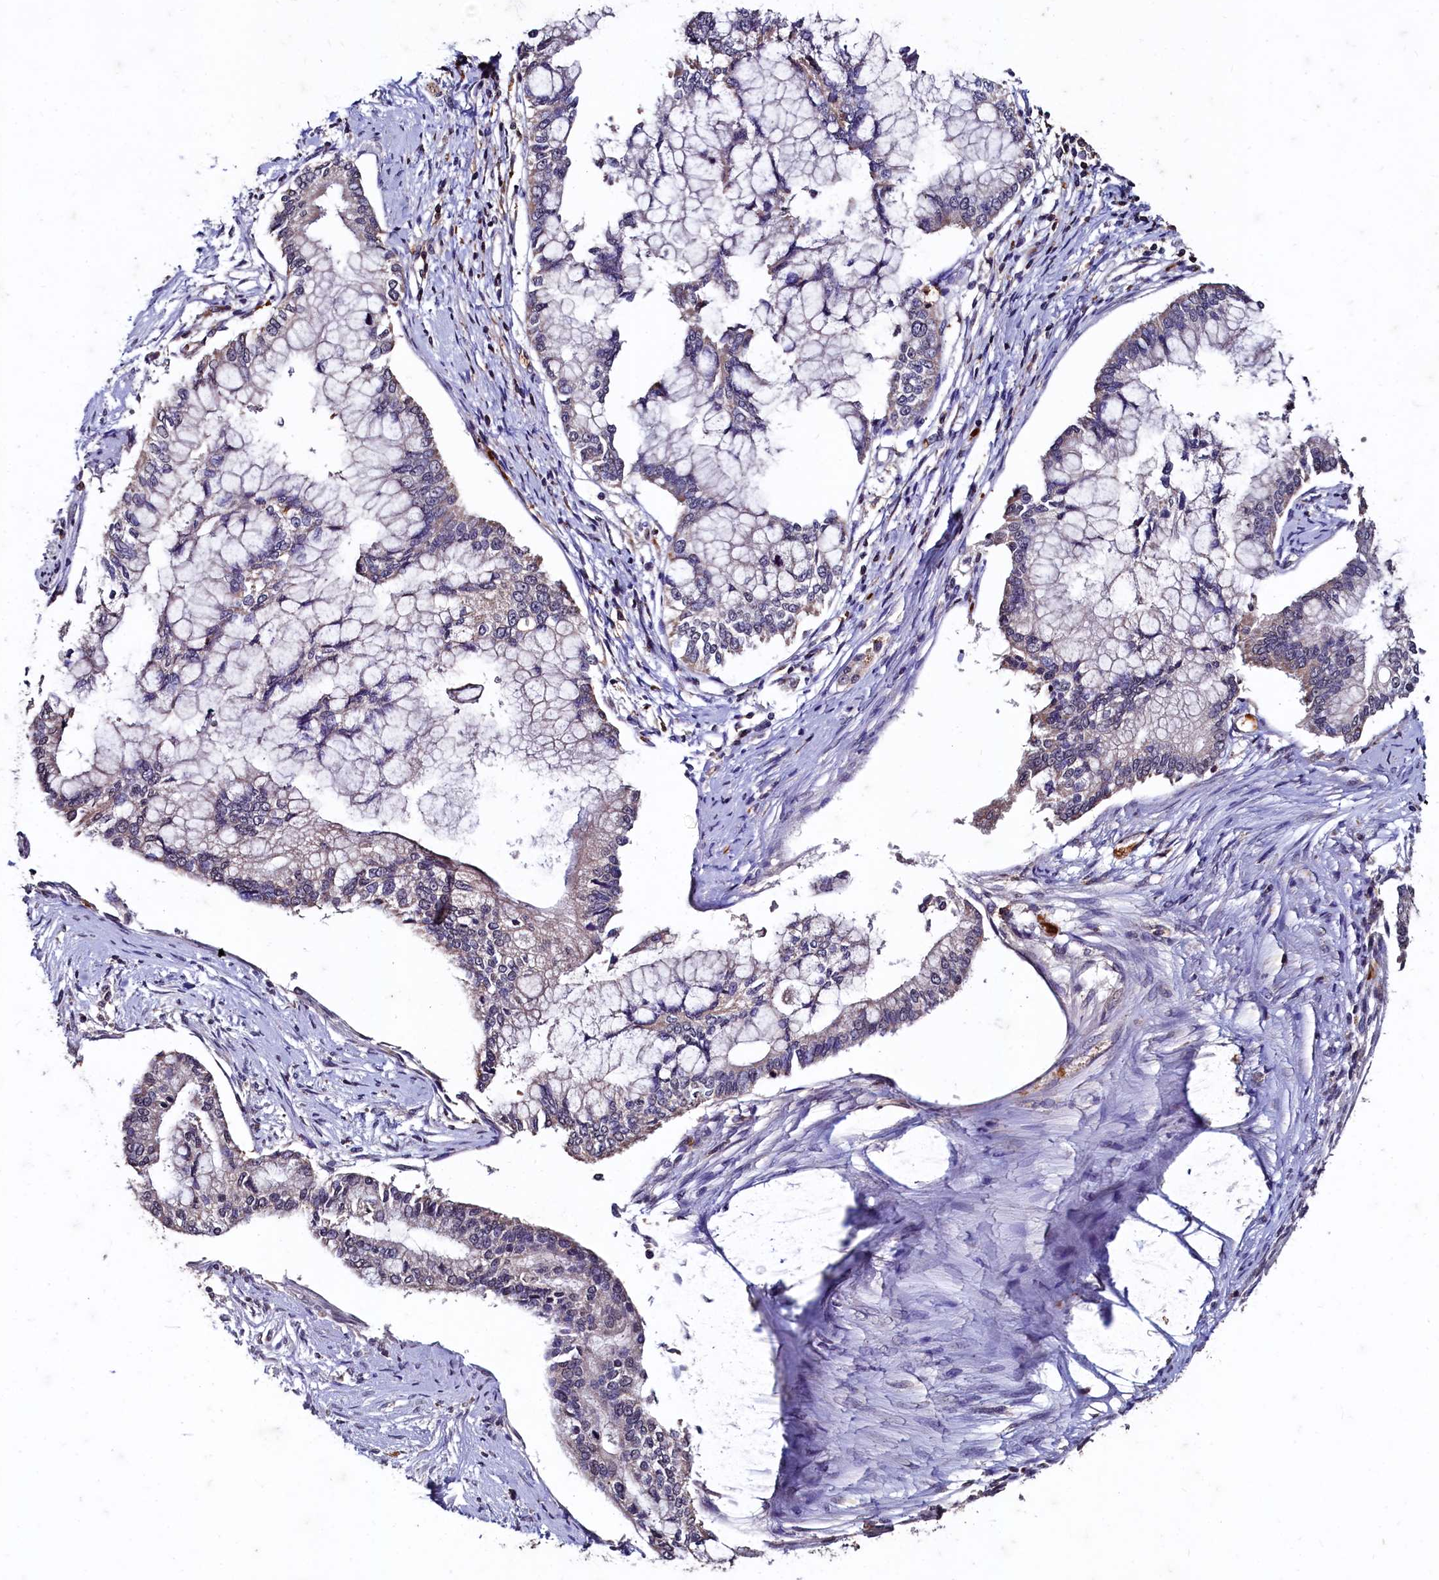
{"staining": {"intensity": "negative", "quantity": "none", "location": "none"}, "tissue": "pancreatic cancer", "cell_type": "Tumor cells", "image_type": "cancer", "snomed": [{"axis": "morphology", "description": "Adenocarcinoma, NOS"}, {"axis": "topography", "description": "Pancreas"}], "caption": "Tumor cells are negative for brown protein staining in adenocarcinoma (pancreatic).", "gene": "CSTPP1", "patient": {"sex": "male", "age": 58}}